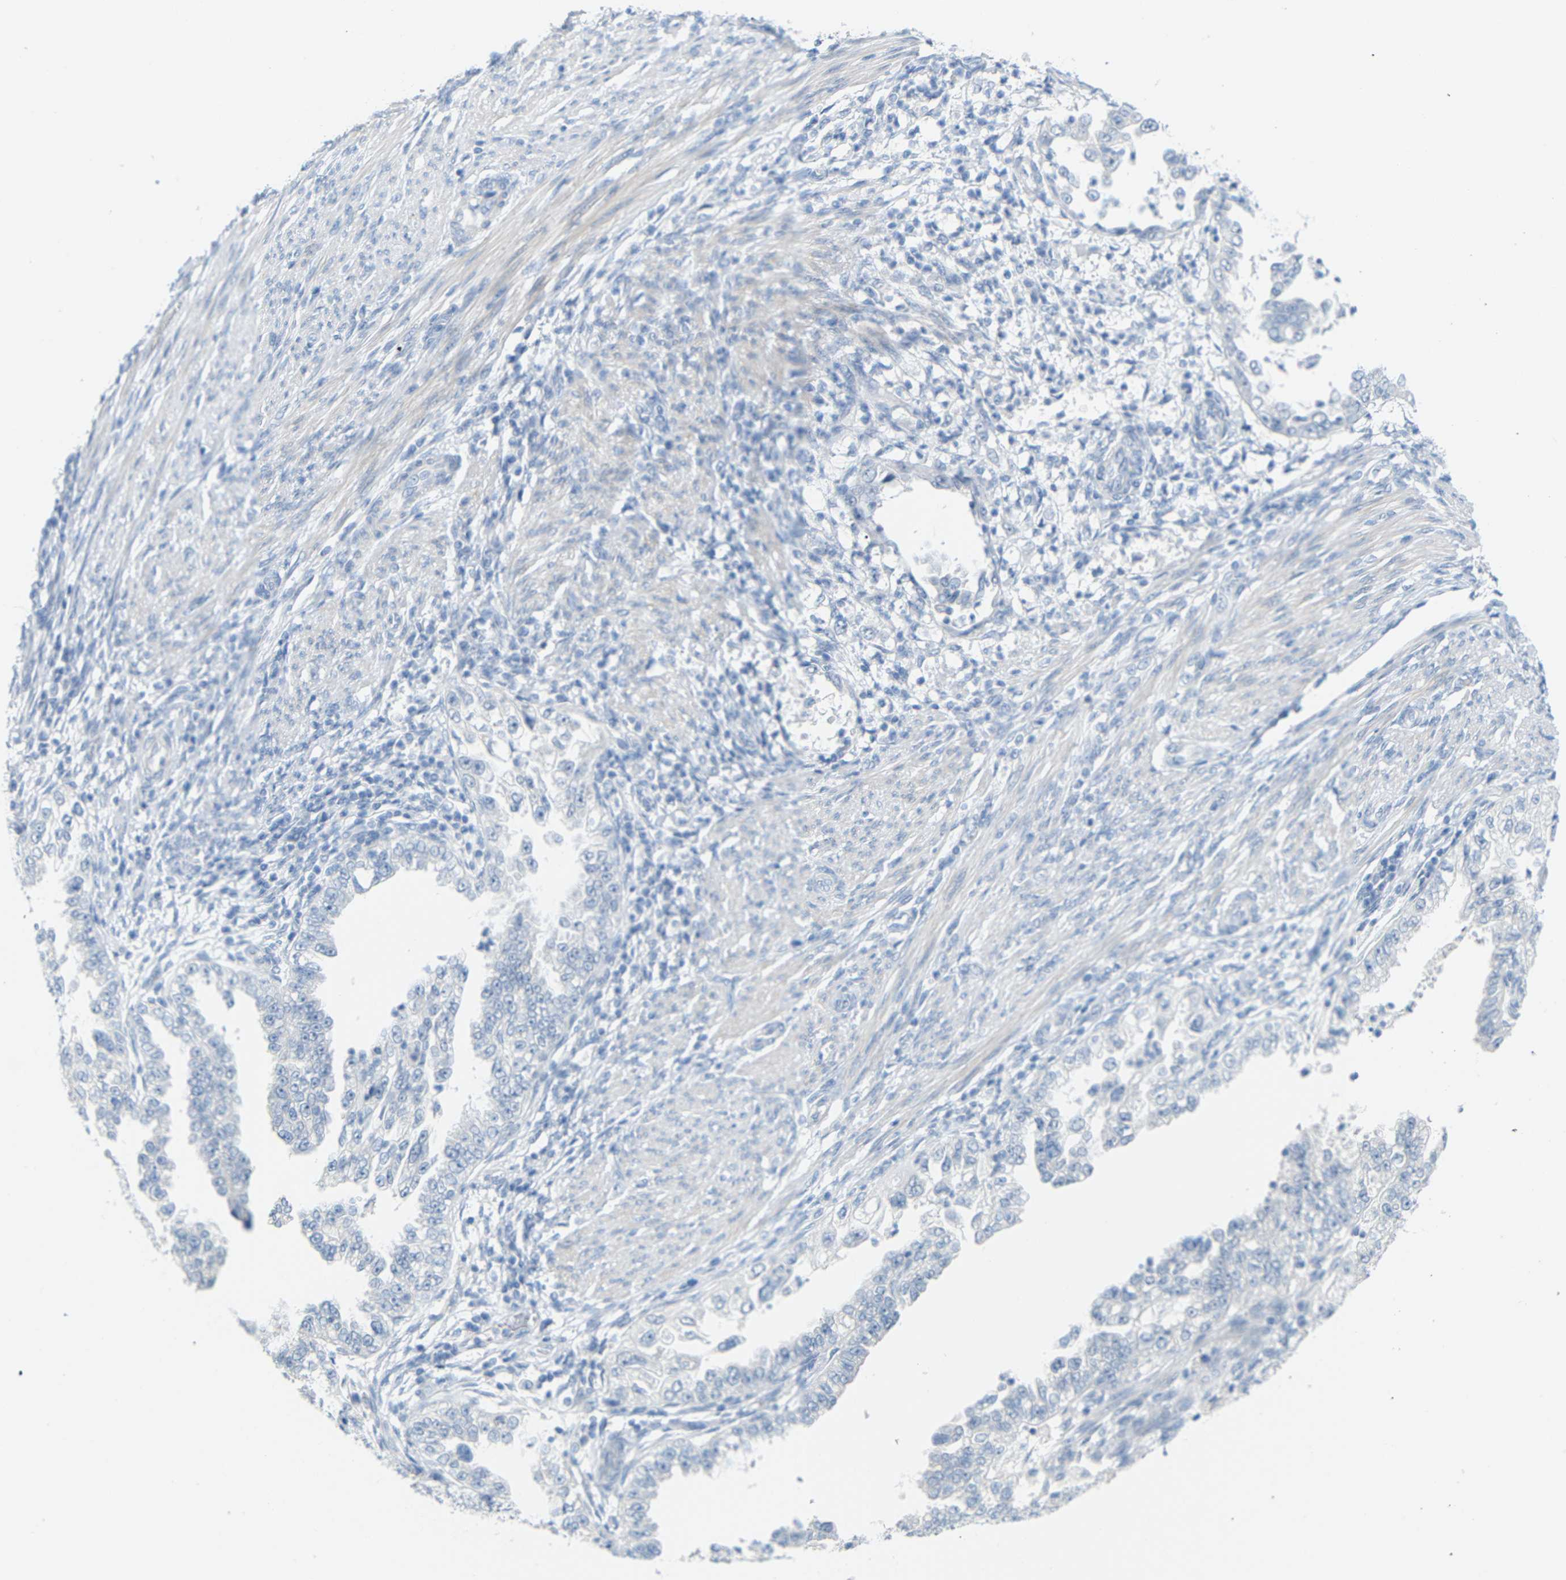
{"staining": {"intensity": "negative", "quantity": "none", "location": "none"}, "tissue": "endometrial cancer", "cell_type": "Tumor cells", "image_type": "cancer", "snomed": [{"axis": "morphology", "description": "Adenocarcinoma, NOS"}, {"axis": "topography", "description": "Endometrium"}], "caption": "An immunohistochemistry histopathology image of endometrial cancer is shown. There is no staining in tumor cells of endometrial cancer. (DAB (3,3'-diaminobenzidine) IHC visualized using brightfield microscopy, high magnification).", "gene": "OPN1SW", "patient": {"sex": "female", "age": 85}}